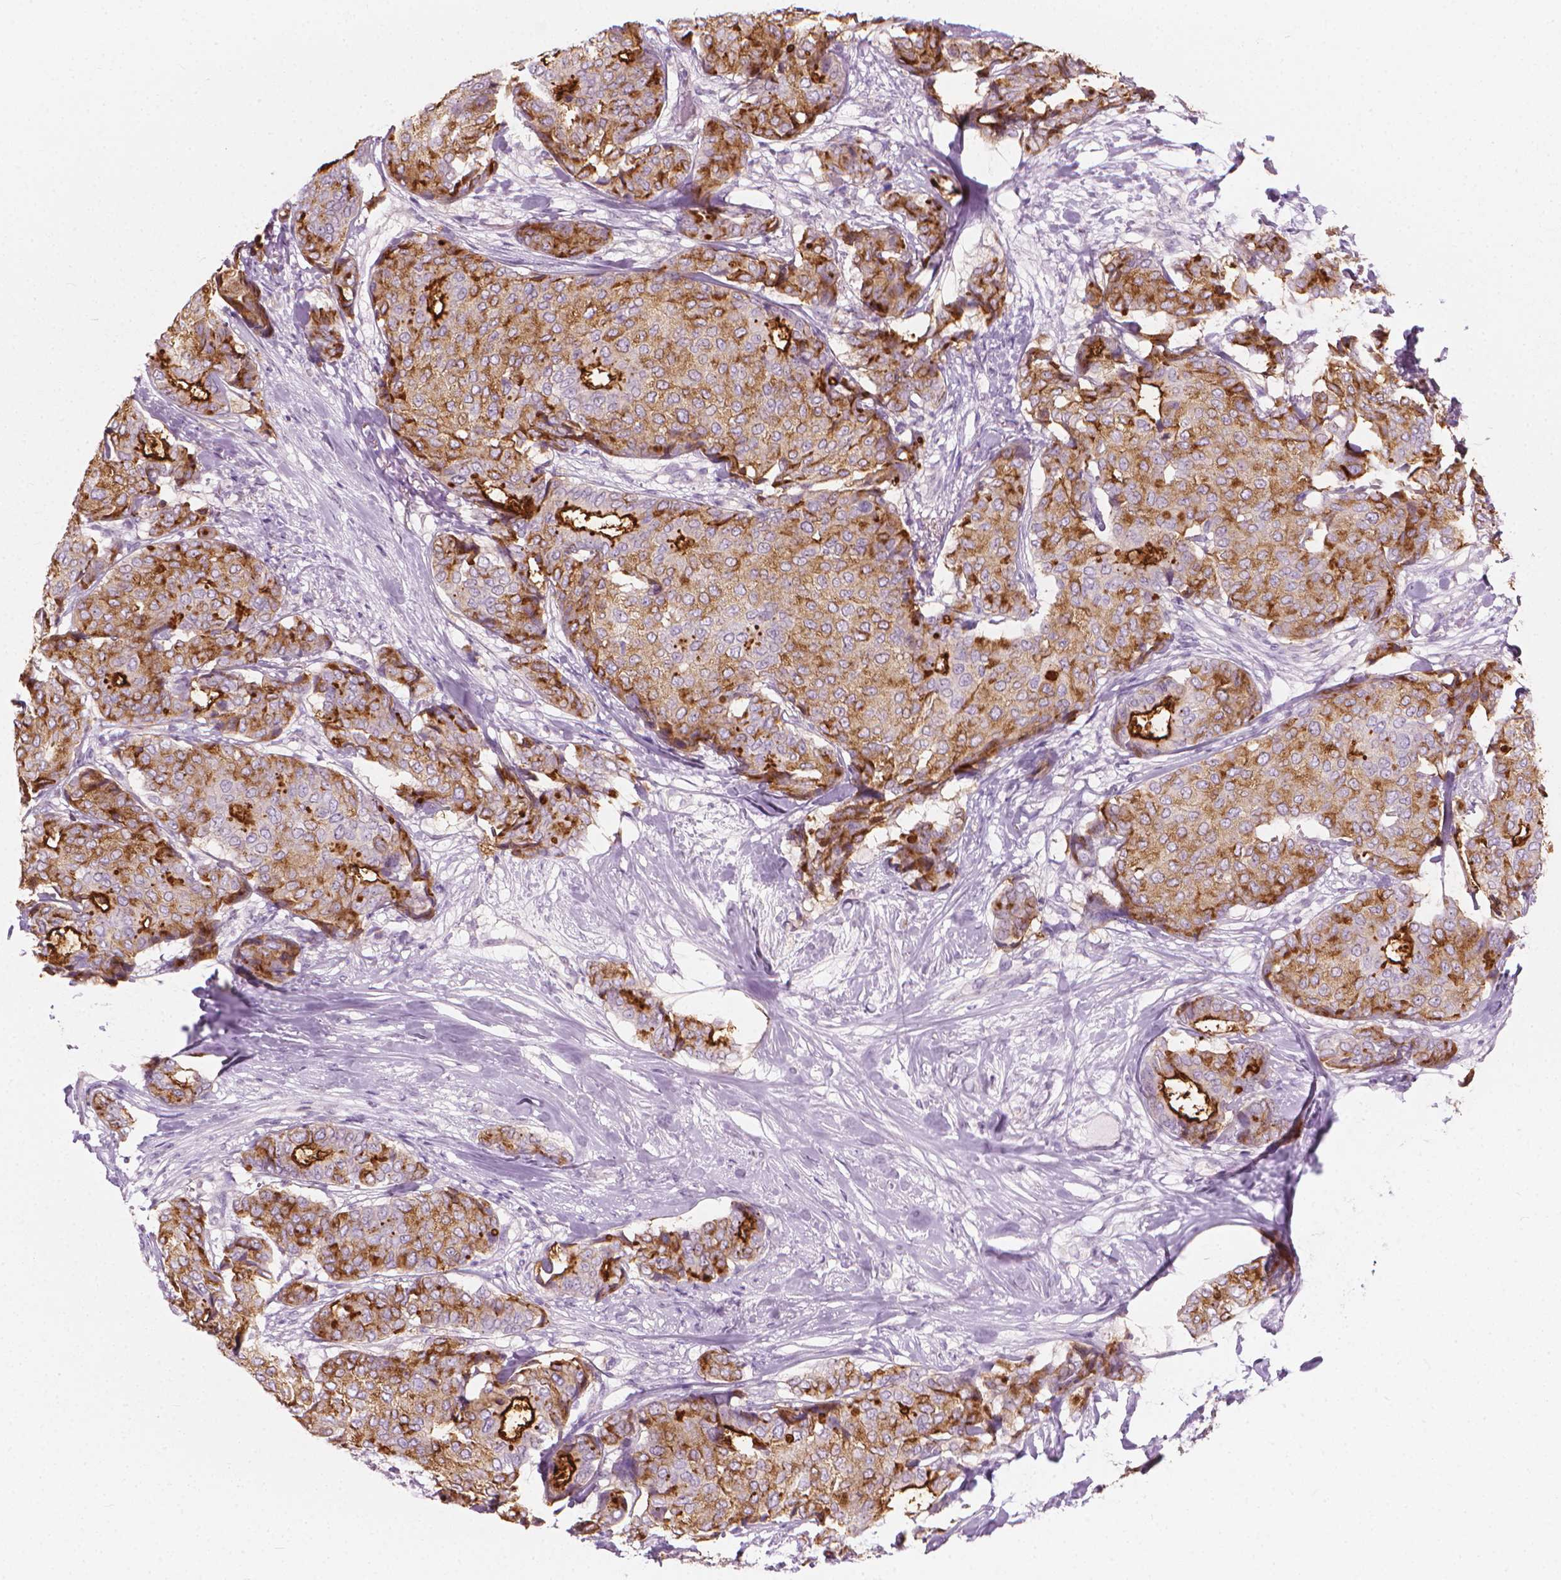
{"staining": {"intensity": "moderate", "quantity": ">75%", "location": "cytoplasmic/membranous"}, "tissue": "breast cancer", "cell_type": "Tumor cells", "image_type": "cancer", "snomed": [{"axis": "morphology", "description": "Duct carcinoma"}, {"axis": "topography", "description": "Breast"}], "caption": "Immunohistochemical staining of intraductal carcinoma (breast) displays medium levels of moderate cytoplasmic/membranous positivity in about >75% of tumor cells. Nuclei are stained in blue.", "gene": "GPRC5A", "patient": {"sex": "female", "age": 75}}